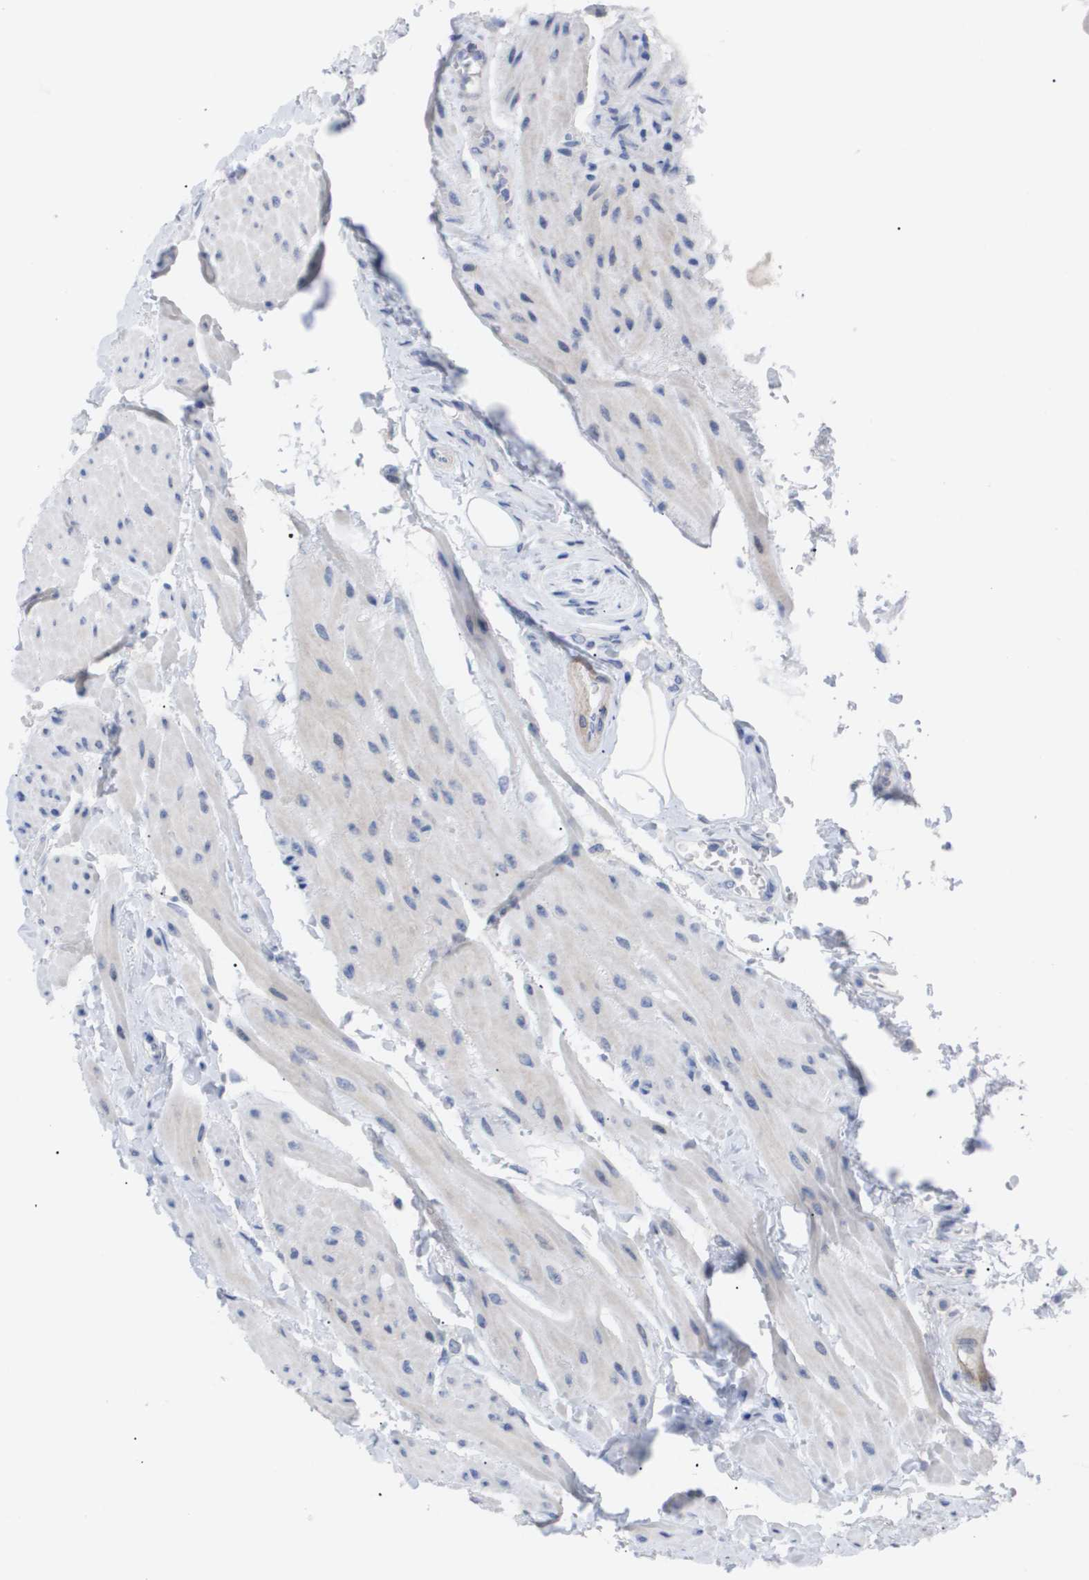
{"staining": {"intensity": "negative", "quantity": "none", "location": "none"}, "tissue": "urinary bladder", "cell_type": "Urothelial cells", "image_type": "normal", "snomed": [{"axis": "morphology", "description": "Normal tissue, NOS"}, {"axis": "topography", "description": "Urinary bladder"}], "caption": "Immunohistochemistry photomicrograph of unremarkable human urinary bladder stained for a protein (brown), which shows no expression in urothelial cells.", "gene": "CAV3", "patient": {"sex": "female", "age": 79}}